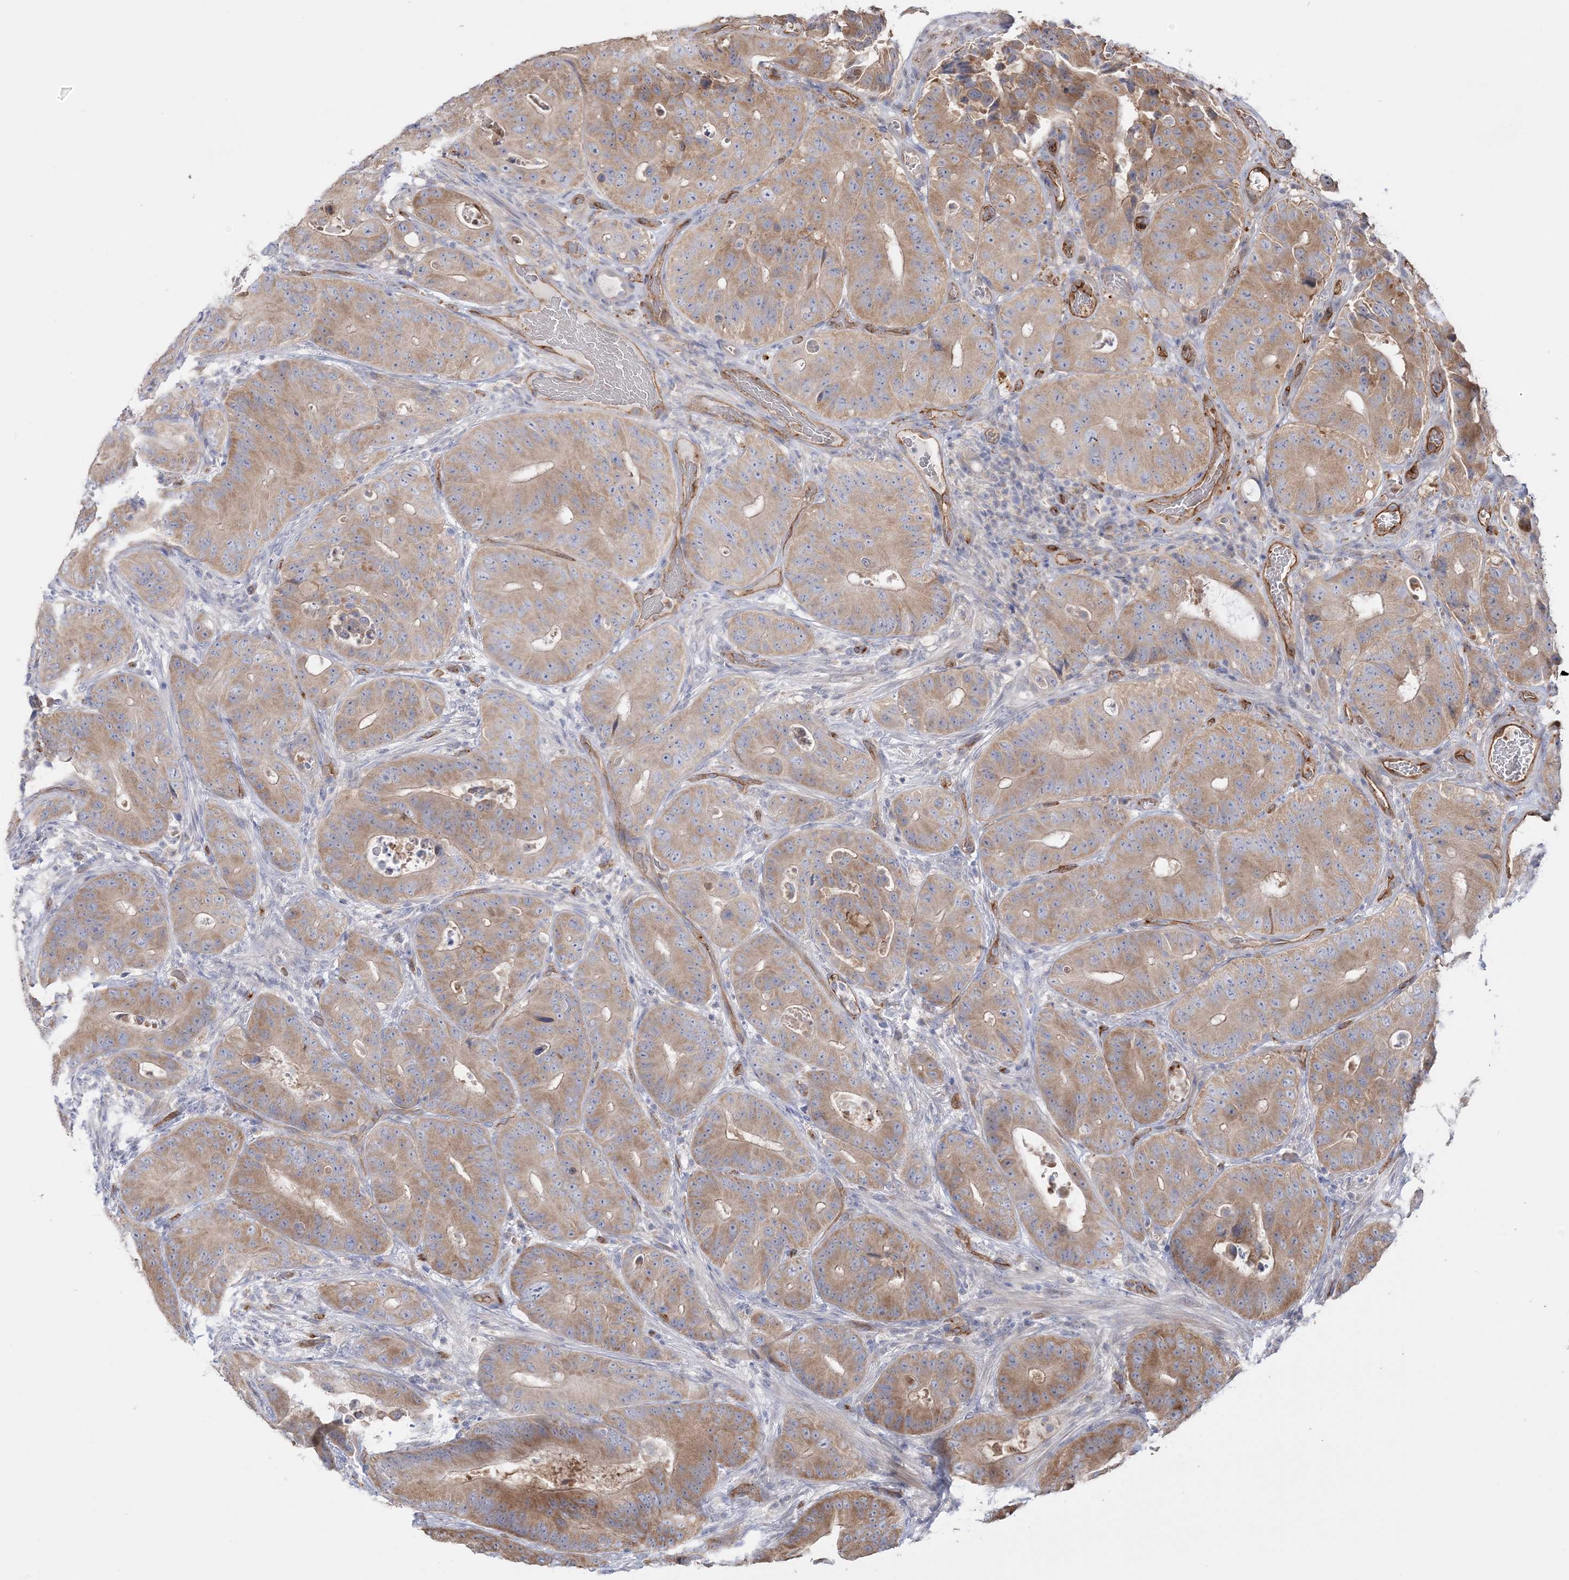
{"staining": {"intensity": "moderate", "quantity": ">75%", "location": "cytoplasmic/membranous"}, "tissue": "colorectal cancer", "cell_type": "Tumor cells", "image_type": "cancer", "snomed": [{"axis": "morphology", "description": "Adenocarcinoma, NOS"}, {"axis": "topography", "description": "Colon"}], "caption": "Immunohistochemical staining of human colorectal cancer (adenocarcinoma) shows medium levels of moderate cytoplasmic/membranous positivity in approximately >75% of tumor cells.", "gene": "FARSB", "patient": {"sex": "male", "age": 83}}